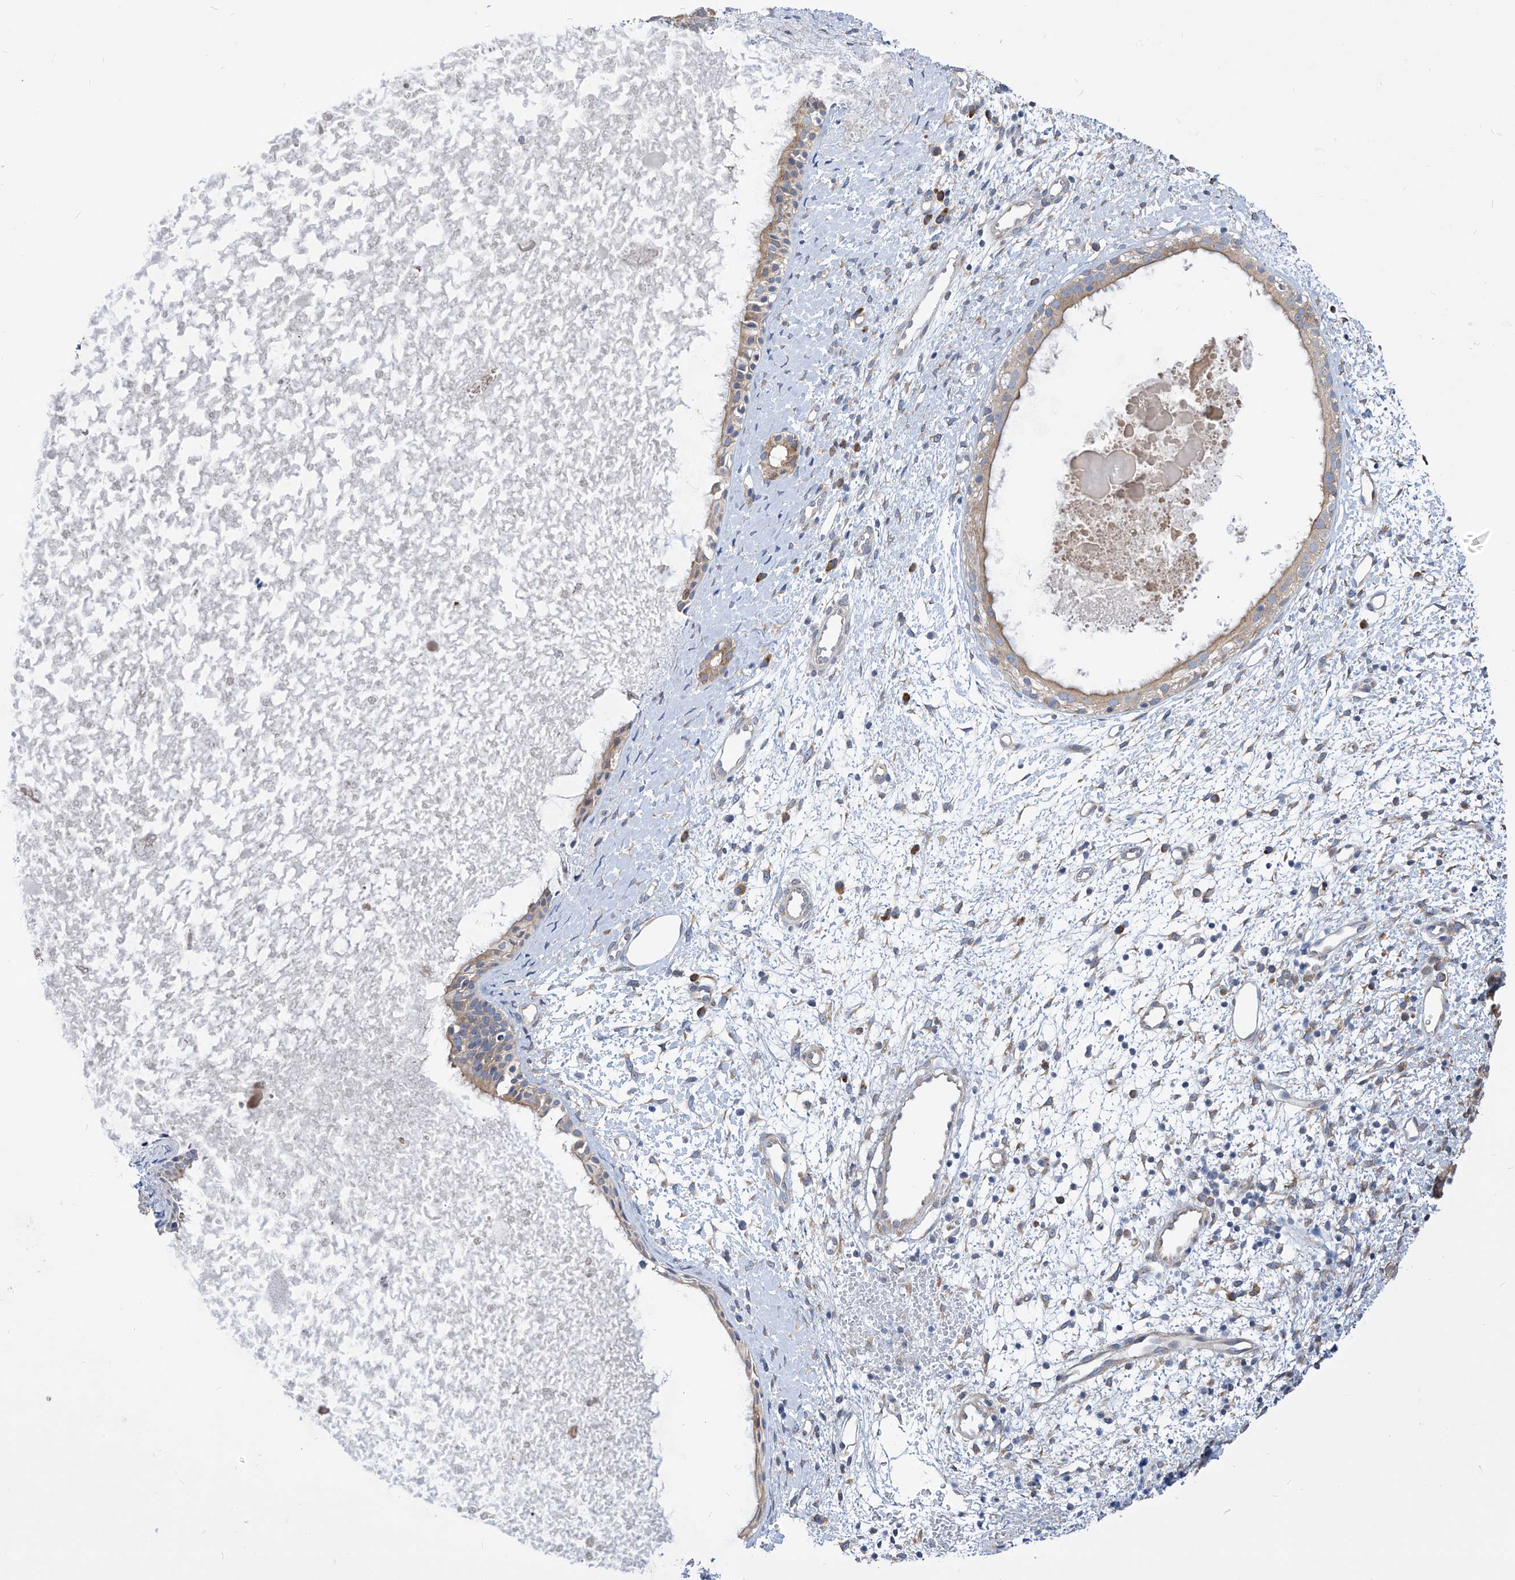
{"staining": {"intensity": "moderate", "quantity": "25%-75%", "location": "cytoplasmic/membranous"}, "tissue": "nasopharynx", "cell_type": "Respiratory epithelial cells", "image_type": "normal", "snomed": [{"axis": "morphology", "description": "Normal tissue, NOS"}, {"axis": "topography", "description": "Nasopharynx"}], "caption": "Protein expression analysis of benign nasopharynx reveals moderate cytoplasmic/membranous staining in approximately 25%-75% of respiratory epithelial cells.", "gene": "UFL1", "patient": {"sex": "male", "age": 22}}